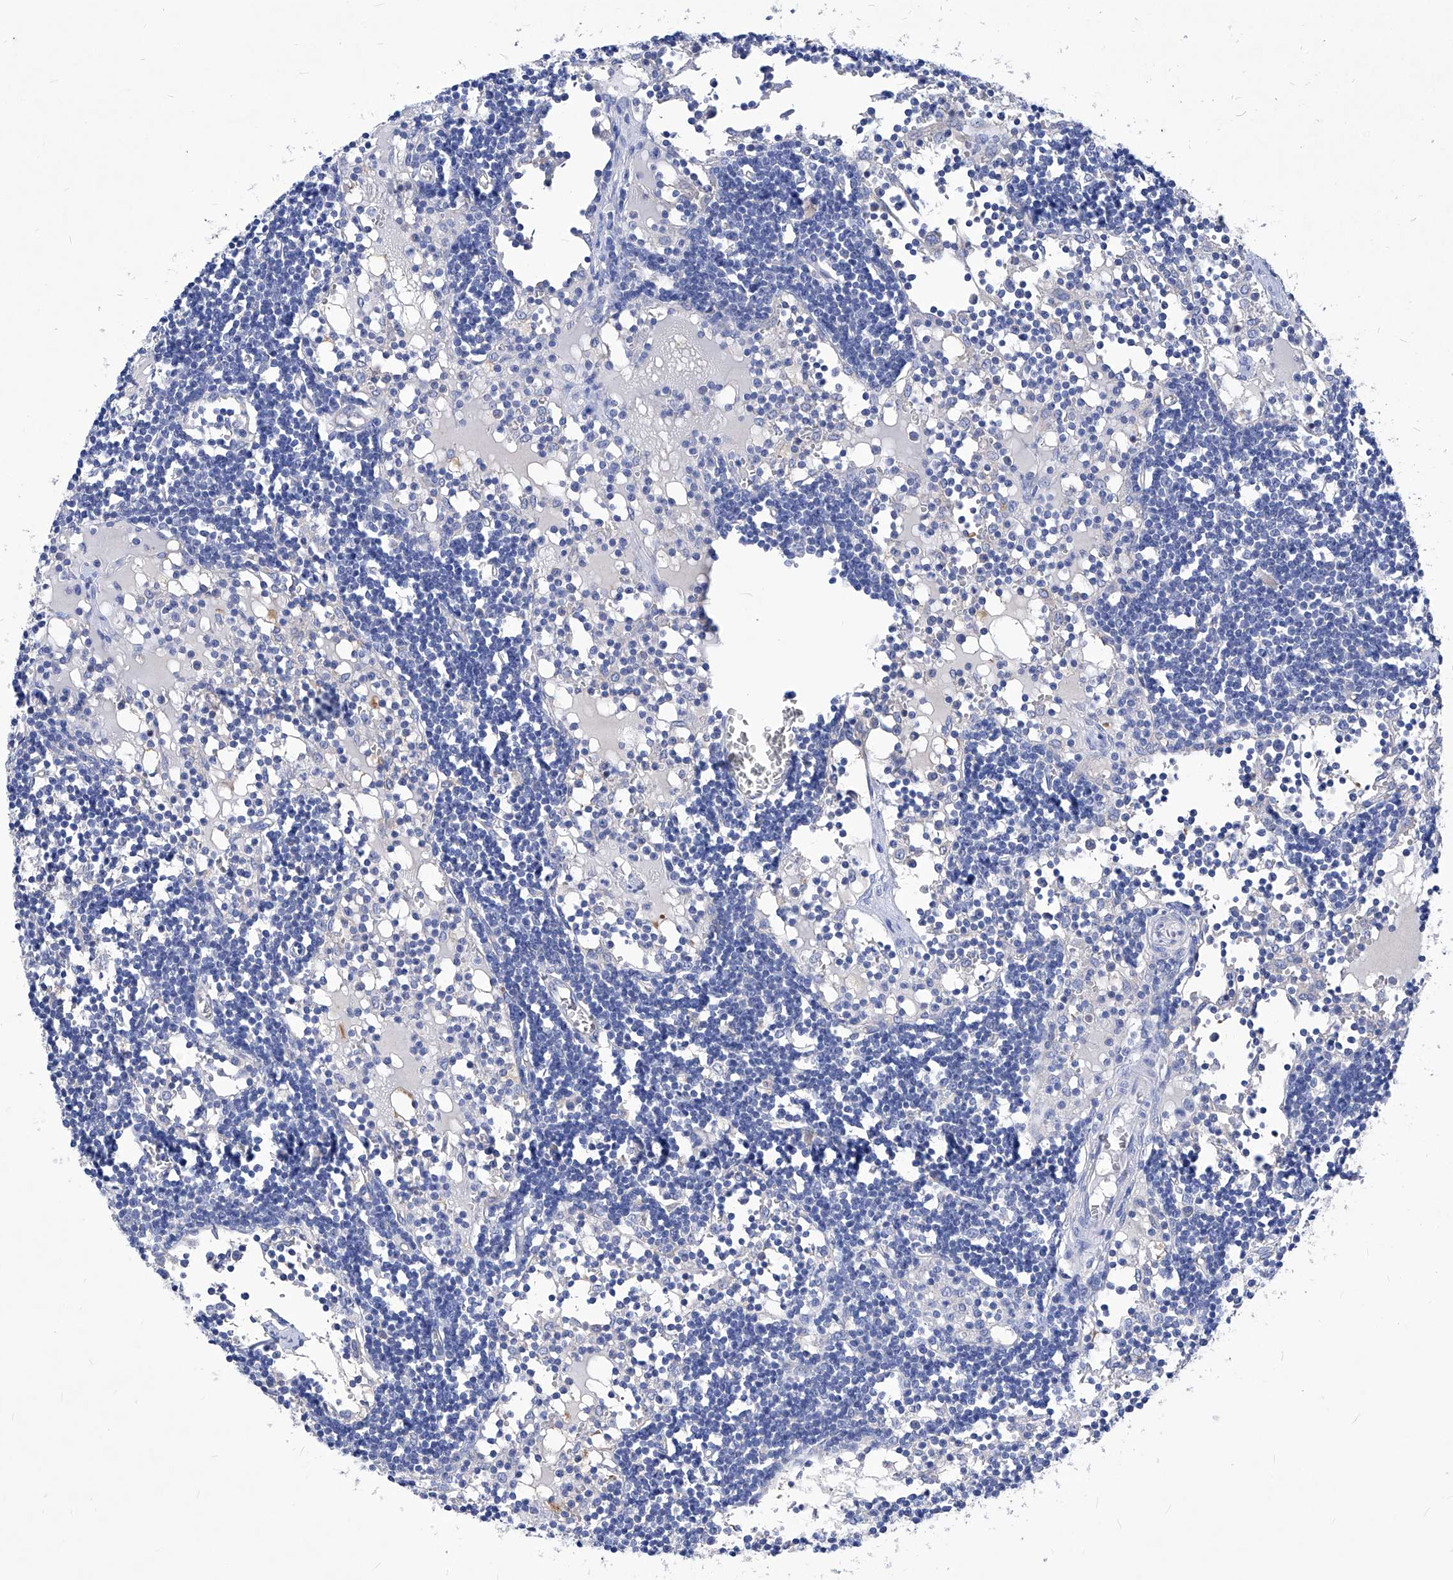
{"staining": {"intensity": "negative", "quantity": "none", "location": "none"}, "tissue": "lymph node", "cell_type": "Germinal center cells", "image_type": "normal", "snomed": [{"axis": "morphology", "description": "Normal tissue, NOS"}, {"axis": "topography", "description": "Lymph node"}], "caption": "The image demonstrates no staining of germinal center cells in benign lymph node. (Stains: DAB (3,3'-diaminobenzidine) immunohistochemistry (IHC) with hematoxylin counter stain, Microscopy: brightfield microscopy at high magnification).", "gene": "XPNPEP1", "patient": {"sex": "female", "age": 11}}